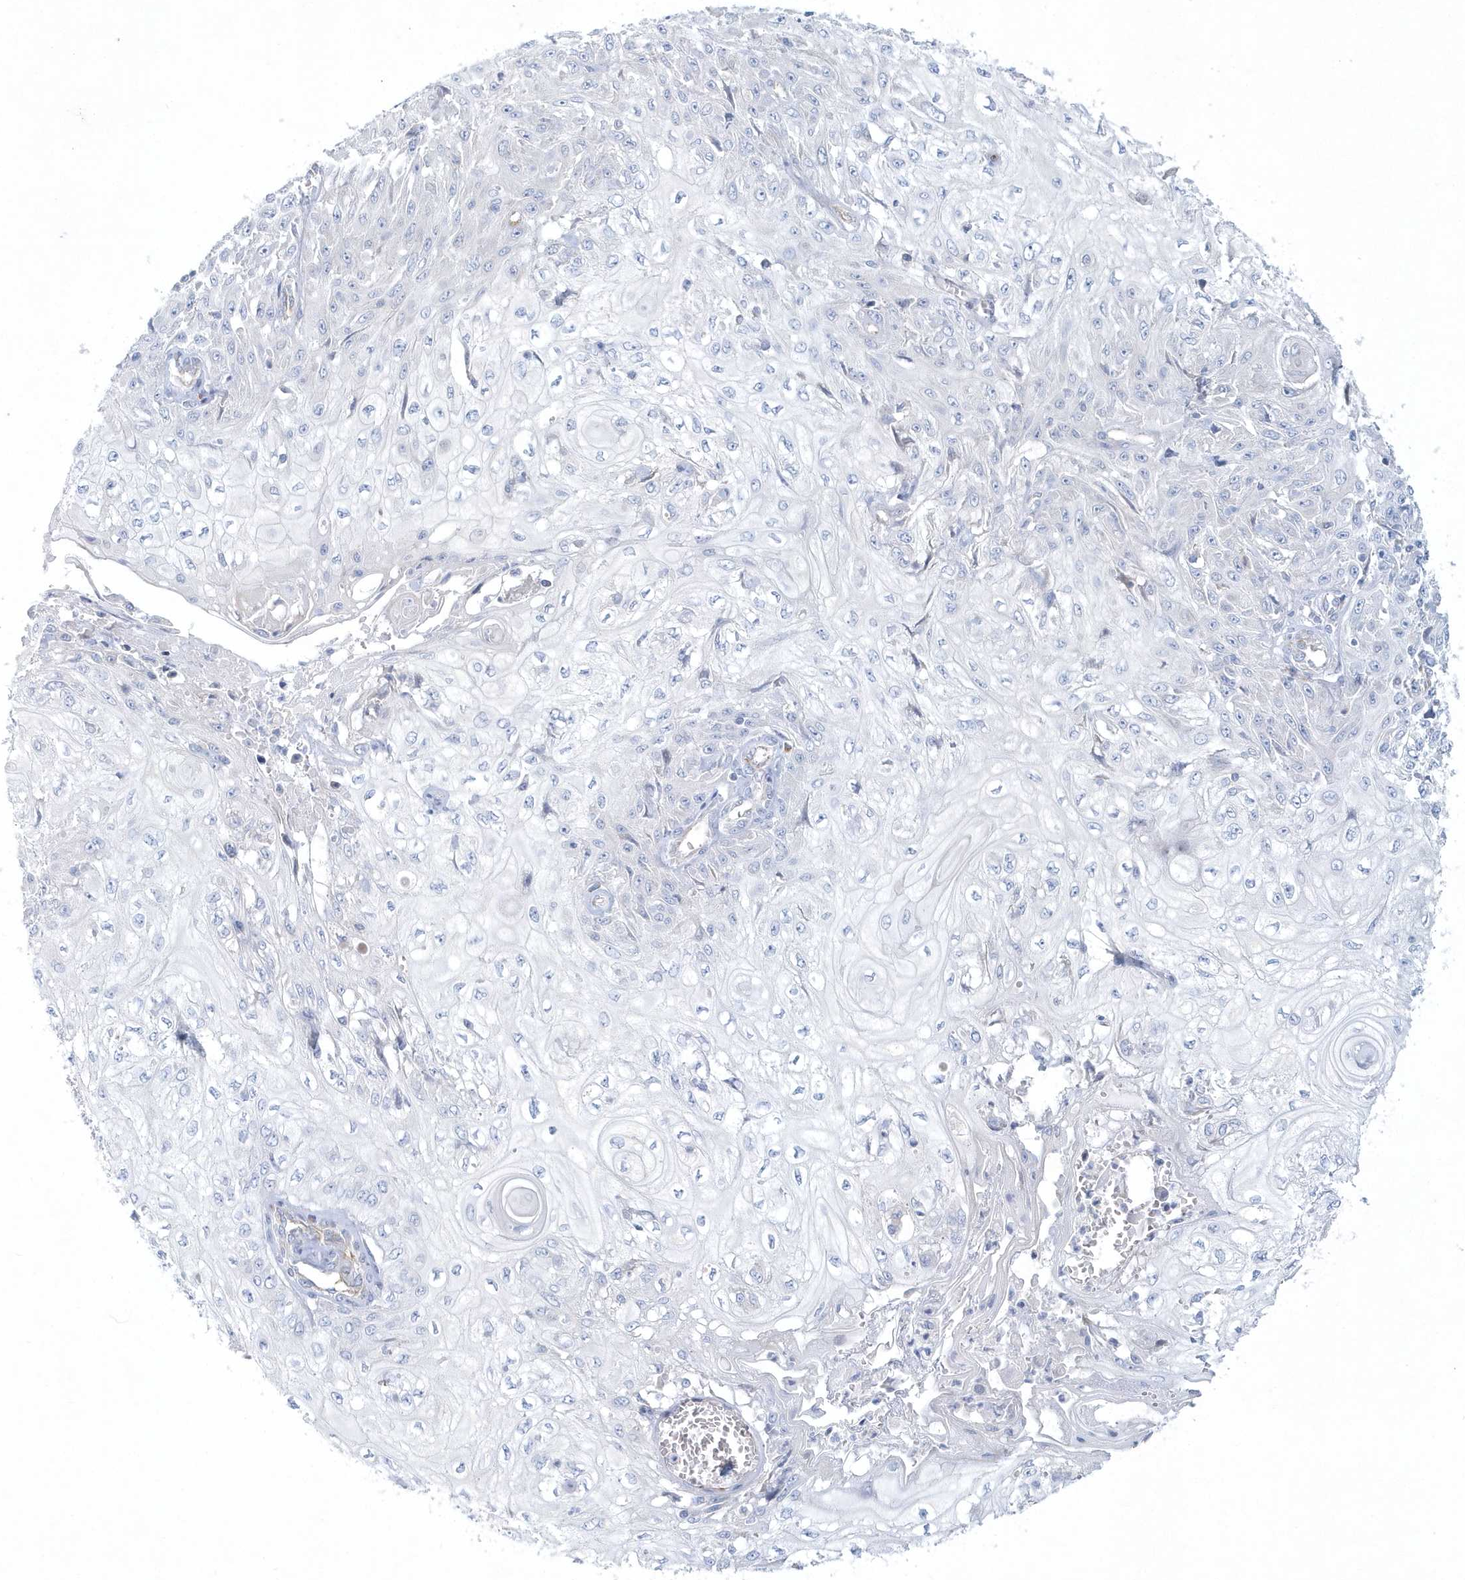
{"staining": {"intensity": "negative", "quantity": "none", "location": "none"}, "tissue": "skin cancer", "cell_type": "Tumor cells", "image_type": "cancer", "snomed": [{"axis": "morphology", "description": "Squamous cell carcinoma, NOS"}, {"axis": "morphology", "description": "Squamous cell carcinoma, metastatic, NOS"}, {"axis": "topography", "description": "Skin"}, {"axis": "topography", "description": "Lymph node"}], "caption": "Skin metastatic squamous cell carcinoma stained for a protein using IHC reveals no staining tumor cells.", "gene": "DNAH1", "patient": {"sex": "male", "age": 75}}